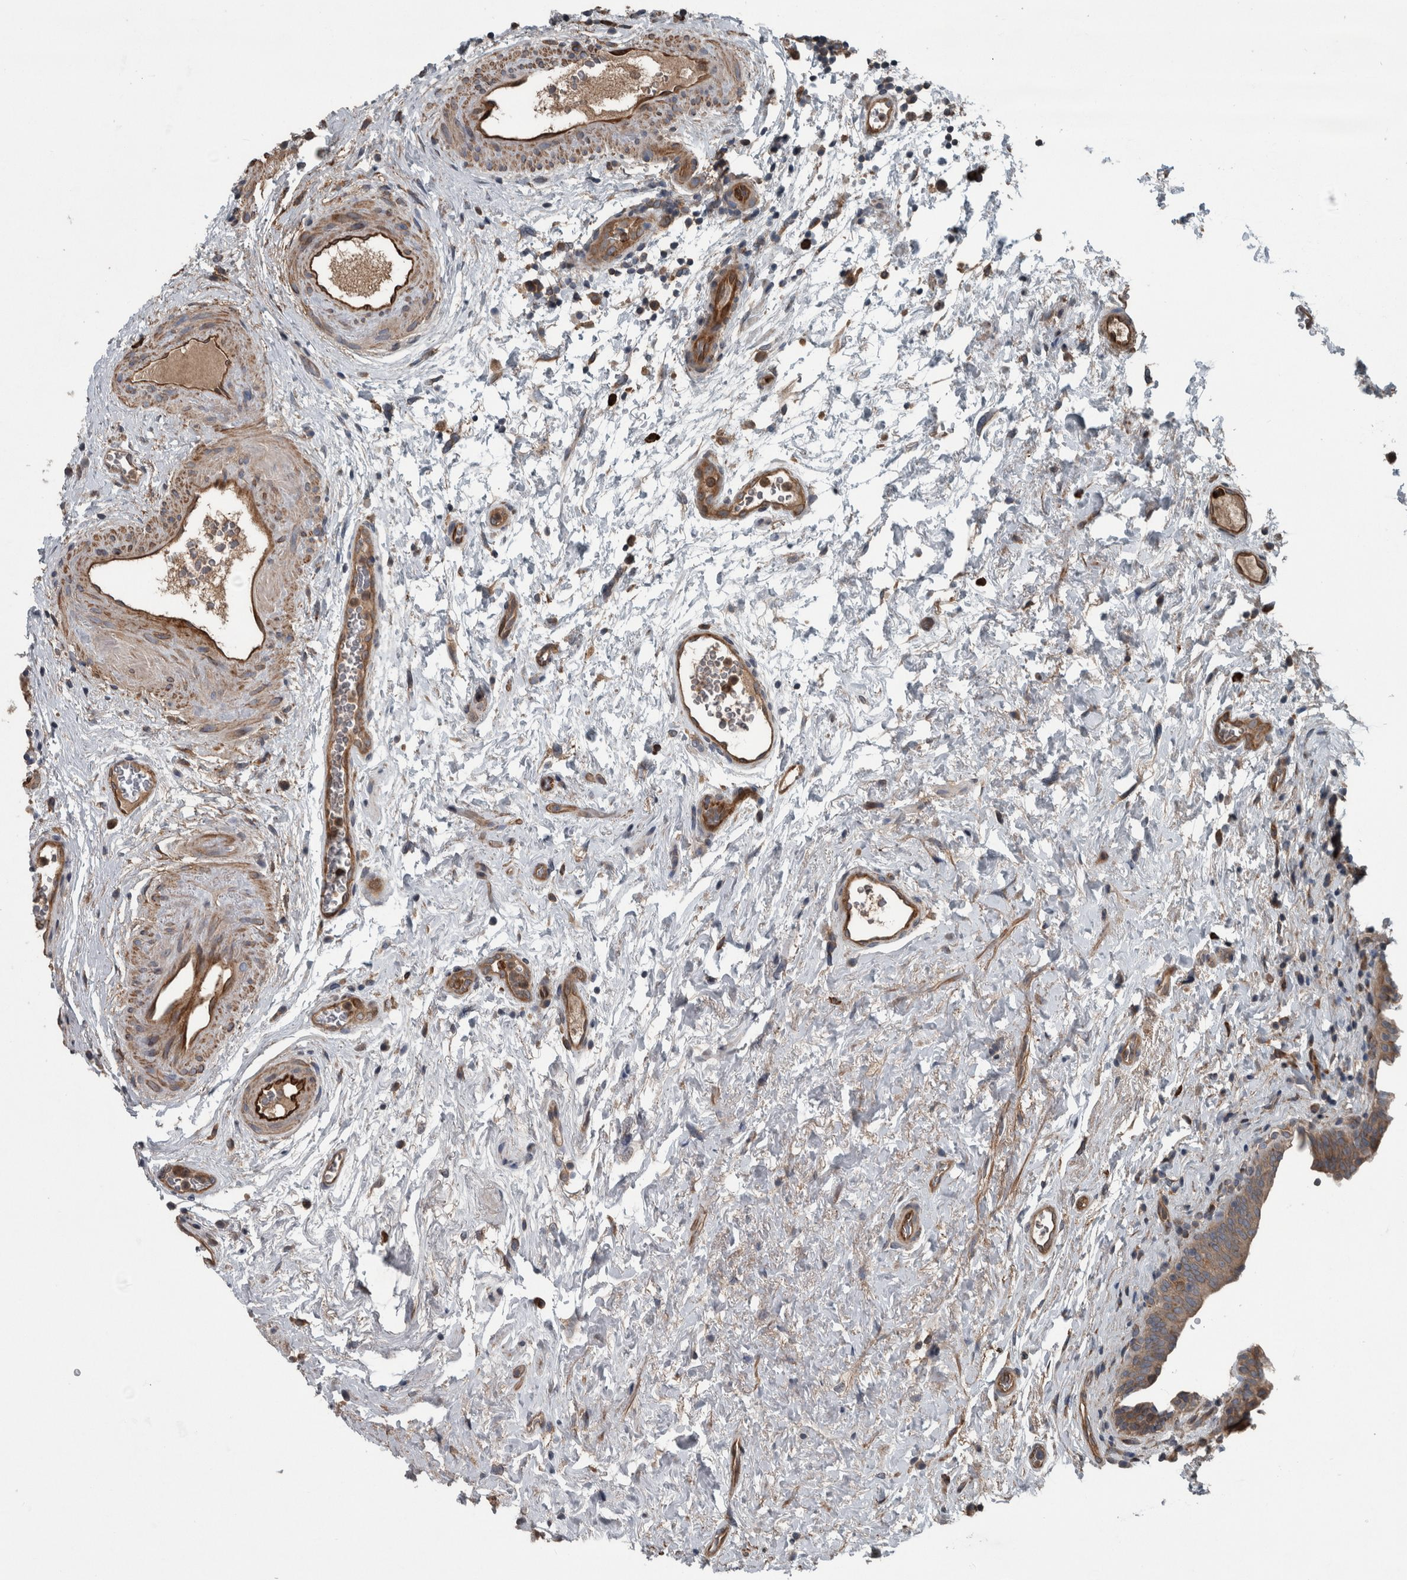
{"staining": {"intensity": "moderate", "quantity": ">75%", "location": "cytoplasmic/membranous"}, "tissue": "urinary bladder", "cell_type": "Urothelial cells", "image_type": "normal", "snomed": [{"axis": "morphology", "description": "Normal tissue, NOS"}, {"axis": "topography", "description": "Urinary bladder"}], "caption": "The photomicrograph reveals a brown stain indicating the presence of a protein in the cytoplasmic/membranous of urothelial cells in urinary bladder.", "gene": "EXOC8", "patient": {"sex": "male", "age": 83}}